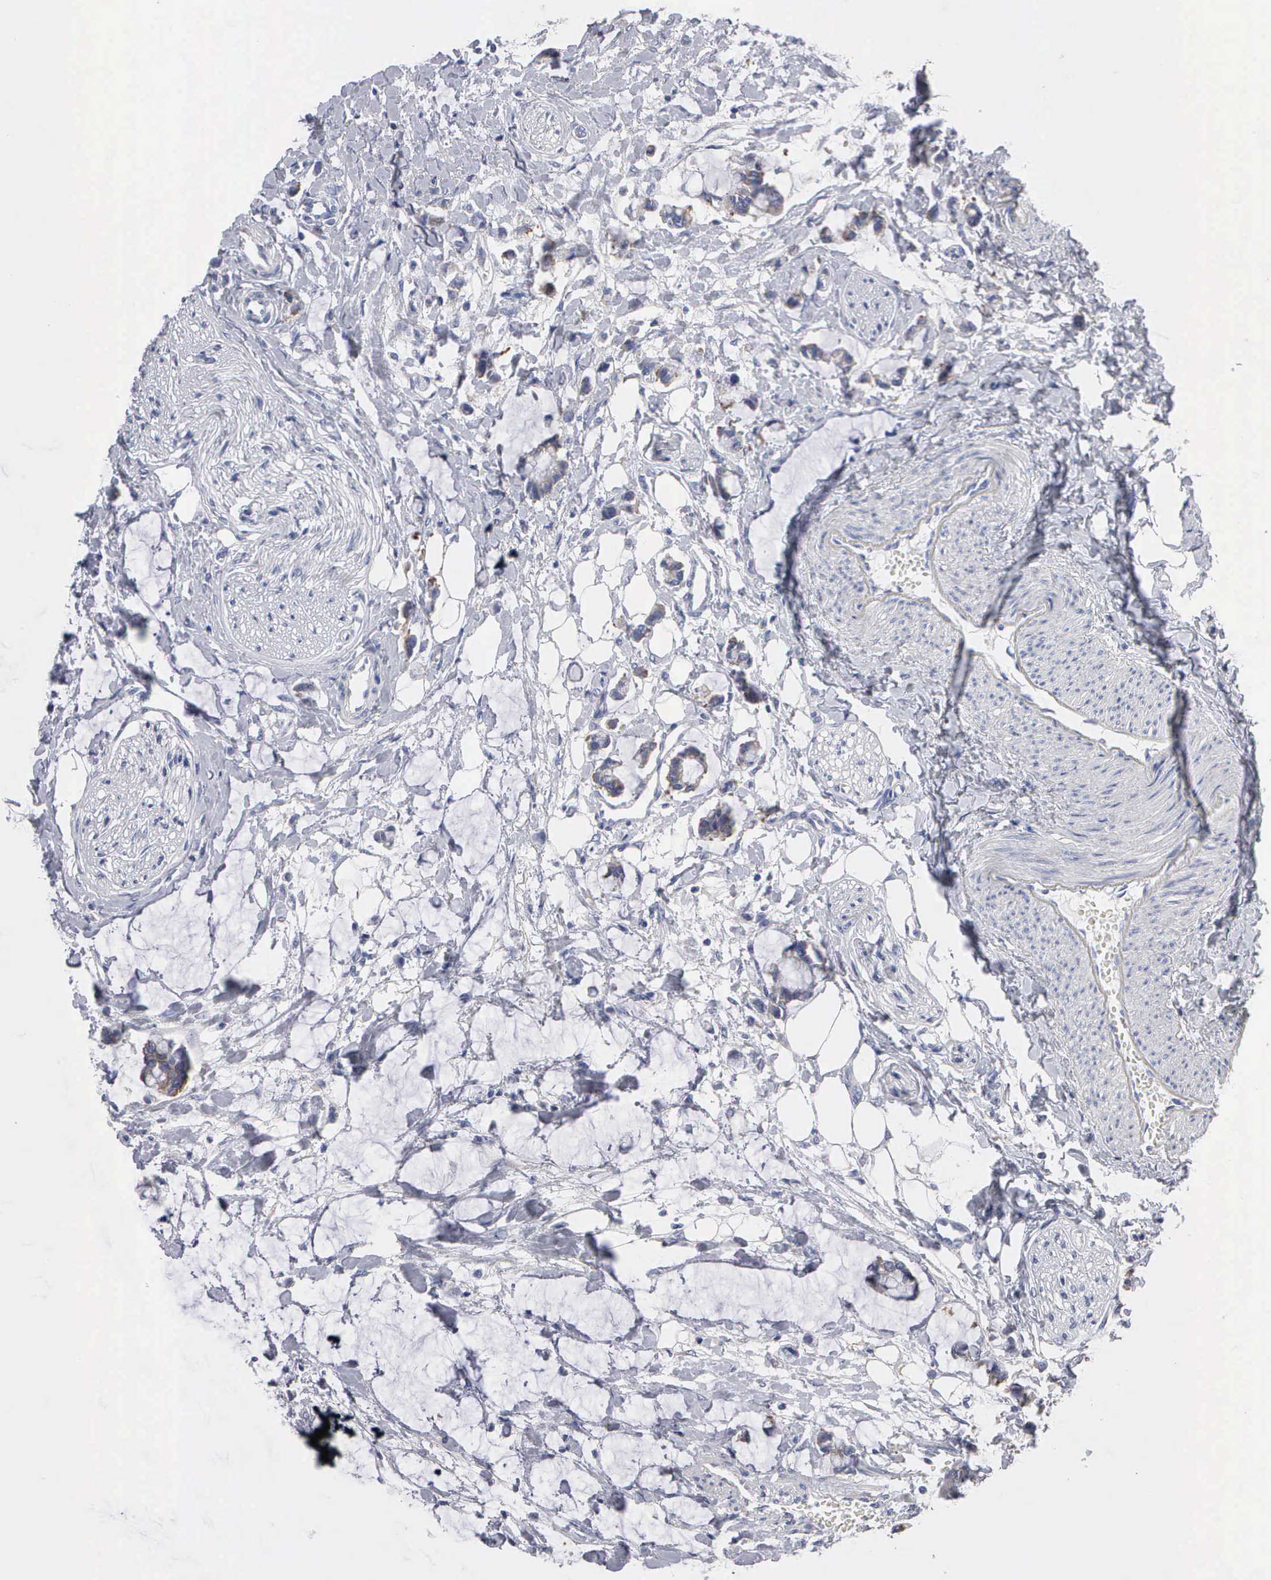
{"staining": {"intensity": "weak", "quantity": "<25%", "location": "cytoplasmic/membranous"}, "tissue": "colorectal cancer", "cell_type": "Tumor cells", "image_type": "cancer", "snomed": [{"axis": "morphology", "description": "Normal tissue, NOS"}, {"axis": "morphology", "description": "Adenocarcinoma, NOS"}, {"axis": "topography", "description": "Colon"}, {"axis": "topography", "description": "Peripheral nerve tissue"}], "caption": "Immunohistochemistry micrograph of colorectal cancer (adenocarcinoma) stained for a protein (brown), which demonstrates no staining in tumor cells. (DAB (3,3'-diaminobenzidine) IHC, high magnification).", "gene": "TXLNG", "patient": {"sex": "male", "age": 14}}